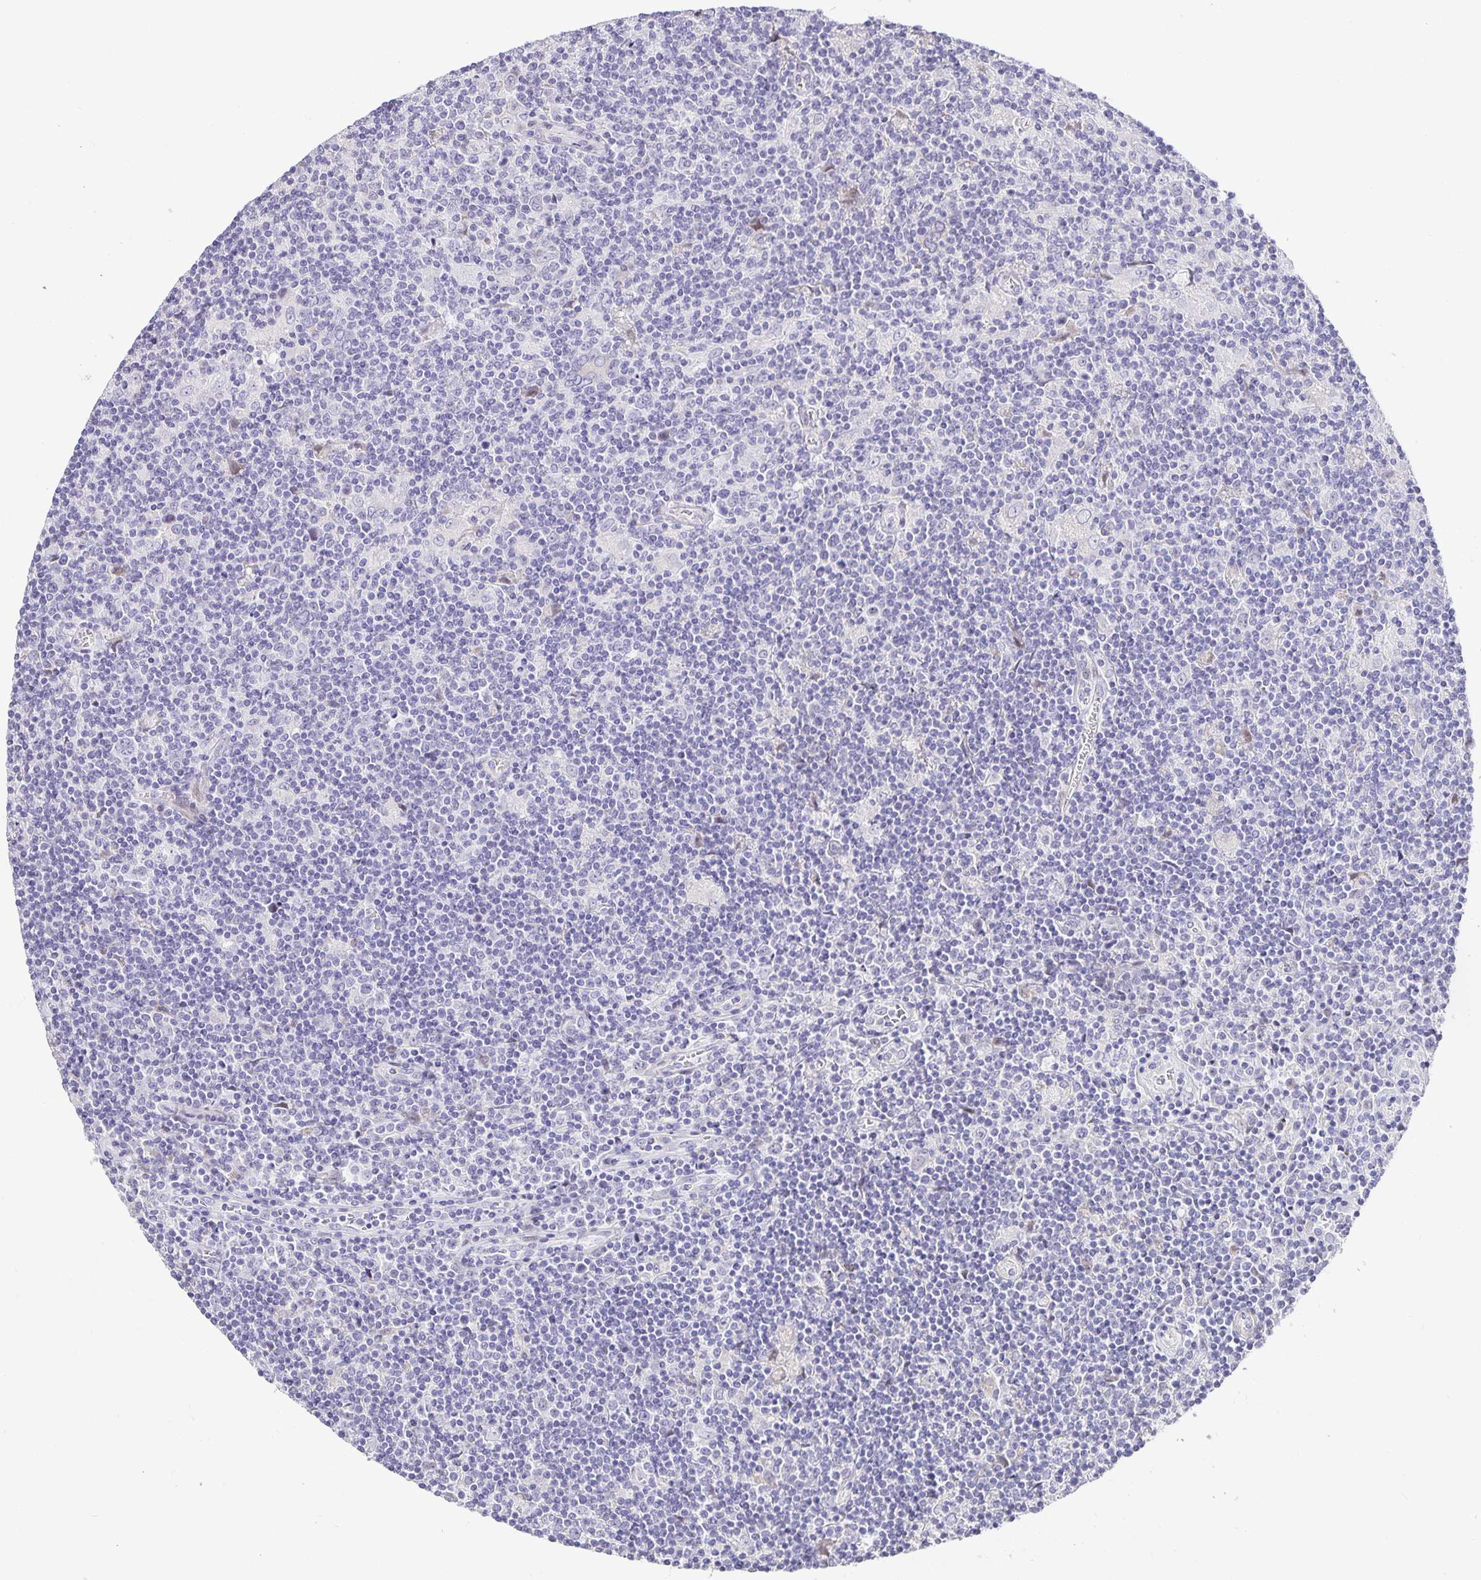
{"staining": {"intensity": "negative", "quantity": "none", "location": "none"}, "tissue": "lymphoma", "cell_type": "Tumor cells", "image_type": "cancer", "snomed": [{"axis": "morphology", "description": "Hodgkin's disease, NOS"}, {"axis": "topography", "description": "Lymph node"}], "caption": "Protein analysis of Hodgkin's disease exhibits no significant positivity in tumor cells. Nuclei are stained in blue.", "gene": "TJP3", "patient": {"sex": "male", "age": 40}}